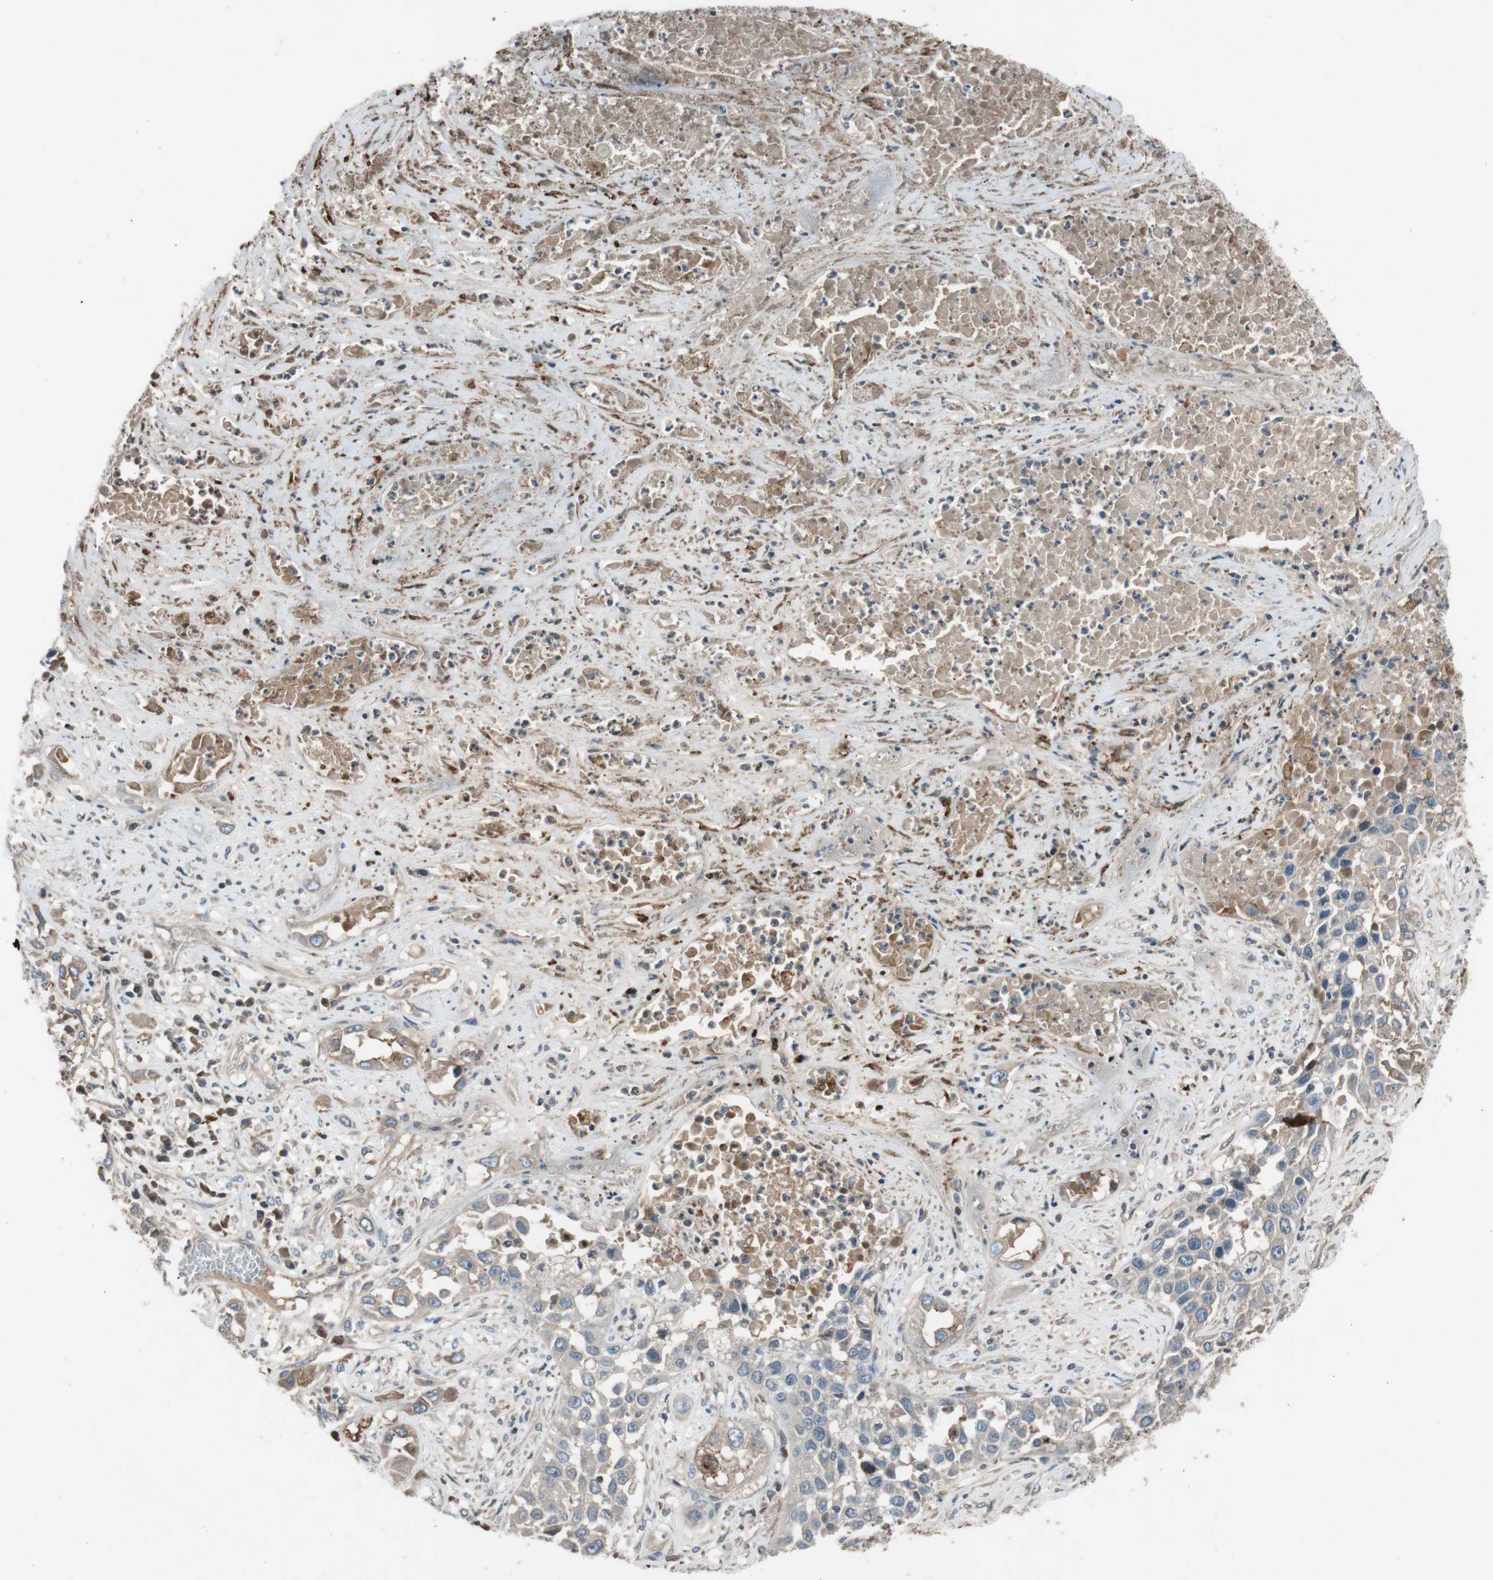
{"staining": {"intensity": "weak", "quantity": "25%-75%", "location": "cytoplasmic/membranous"}, "tissue": "lung cancer", "cell_type": "Tumor cells", "image_type": "cancer", "snomed": [{"axis": "morphology", "description": "Squamous cell carcinoma, NOS"}, {"axis": "topography", "description": "Lung"}], "caption": "Protein staining by immunohistochemistry demonstrates weak cytoplasmic/membranous staining in approximately 25%-75% of tumor cells in lung squamous cell carcinoma. (brown staining indicates protein expression, while blue staining denotes nuclei).", "gene": "PDPN", "patient": {"sex": "male", "age": 71}}